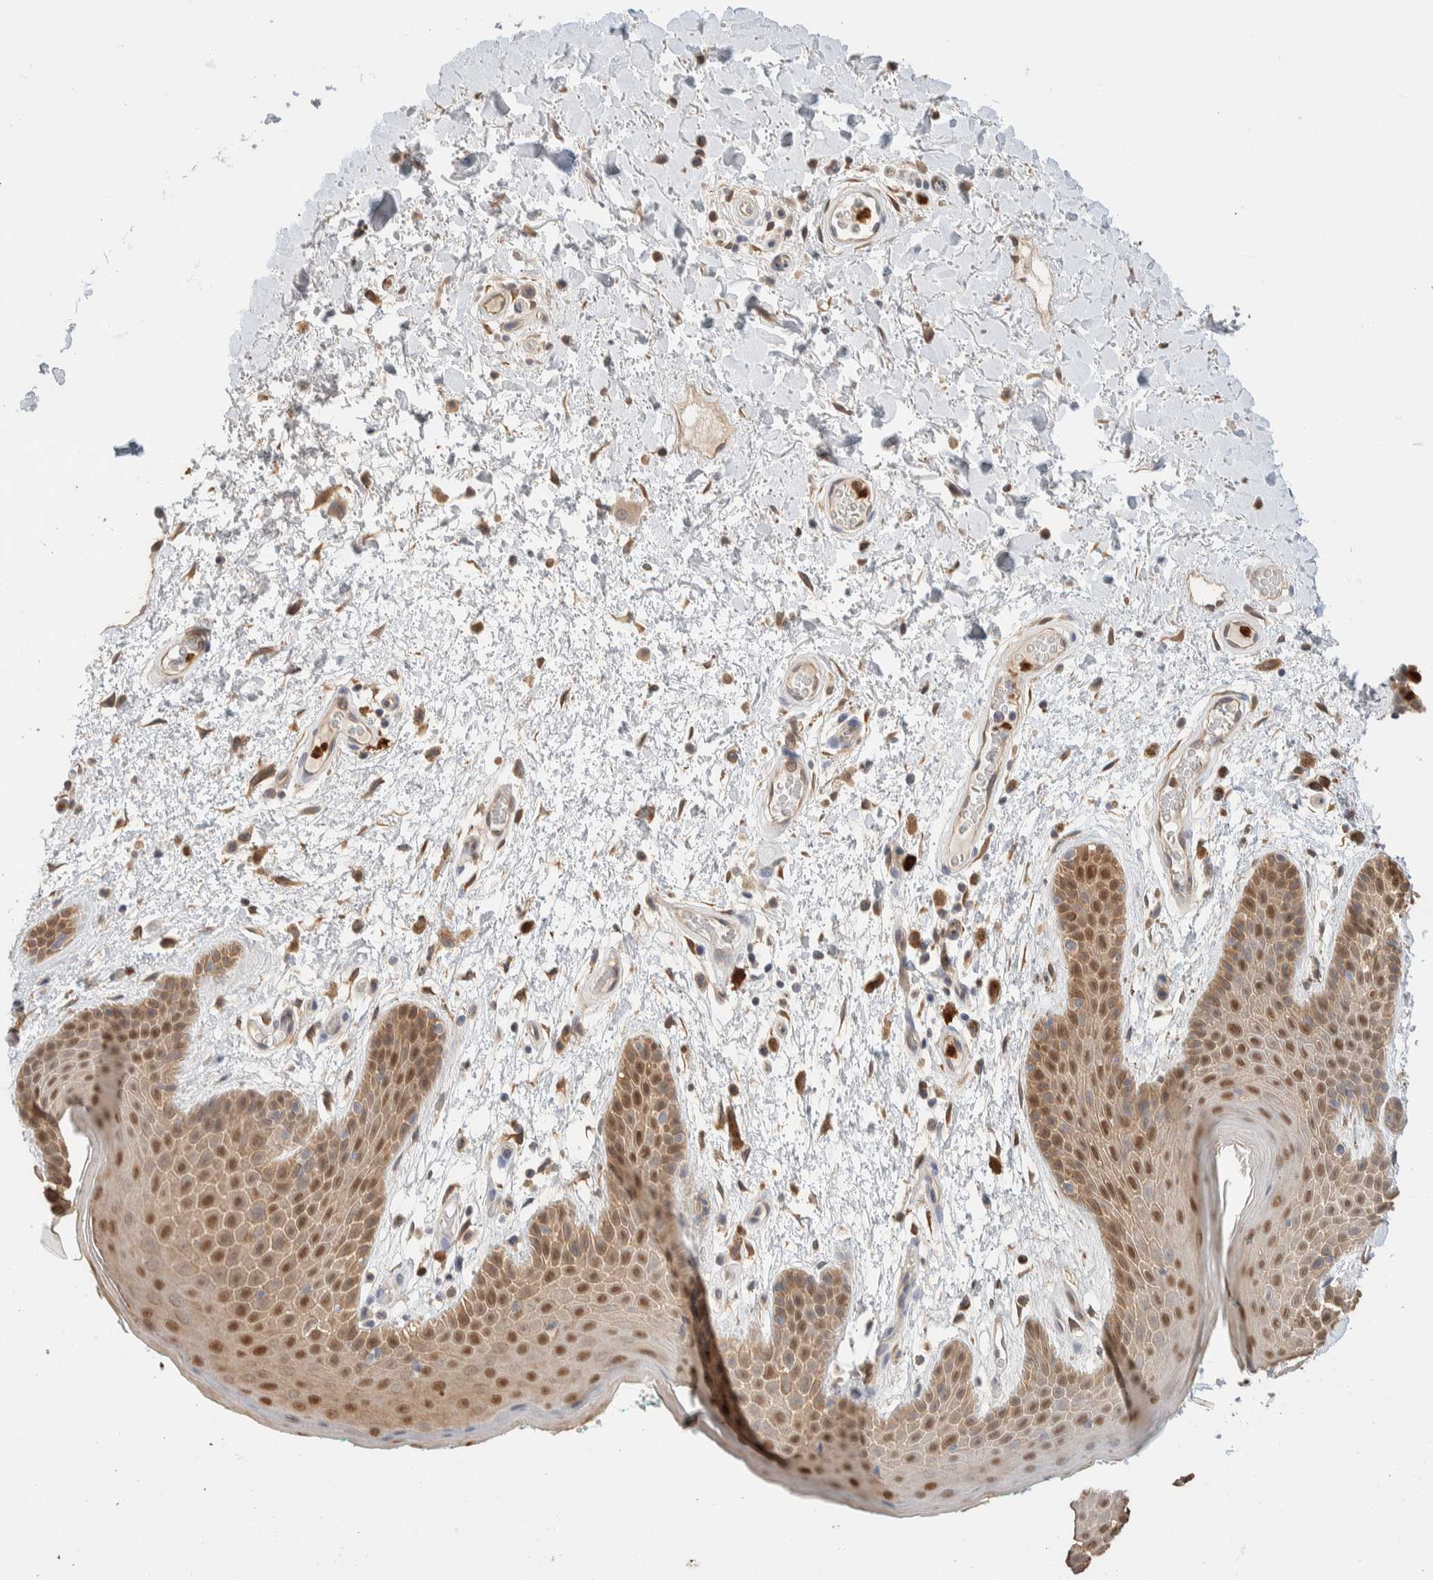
{"staining": {"intensity": "moderate", "quantity": "25%-75%", "location": "cytoplasmic/membranous,nuclear"}, "tissue": "skin", "cell_type": "Epidermal cells", "image_type": "normal", "snomed": [{"axis": "morphology", "description": "Normal tissue, NOS"}, {"axis": "topography", "description": "Anal"}], "caption": "Immunohistochemistry (IHC) micrograph of normal skin: human skin stained using immunohistochemistry shows medium levels of moderate protein expression localized specifically in the cytoplasmic/membranous,nuclear of epidermal cells, appearing as a cytoplasmic/membranous,nuclear brown color.", "gene": "SETD4", "patient": {"sex": "male", "age": 74}}